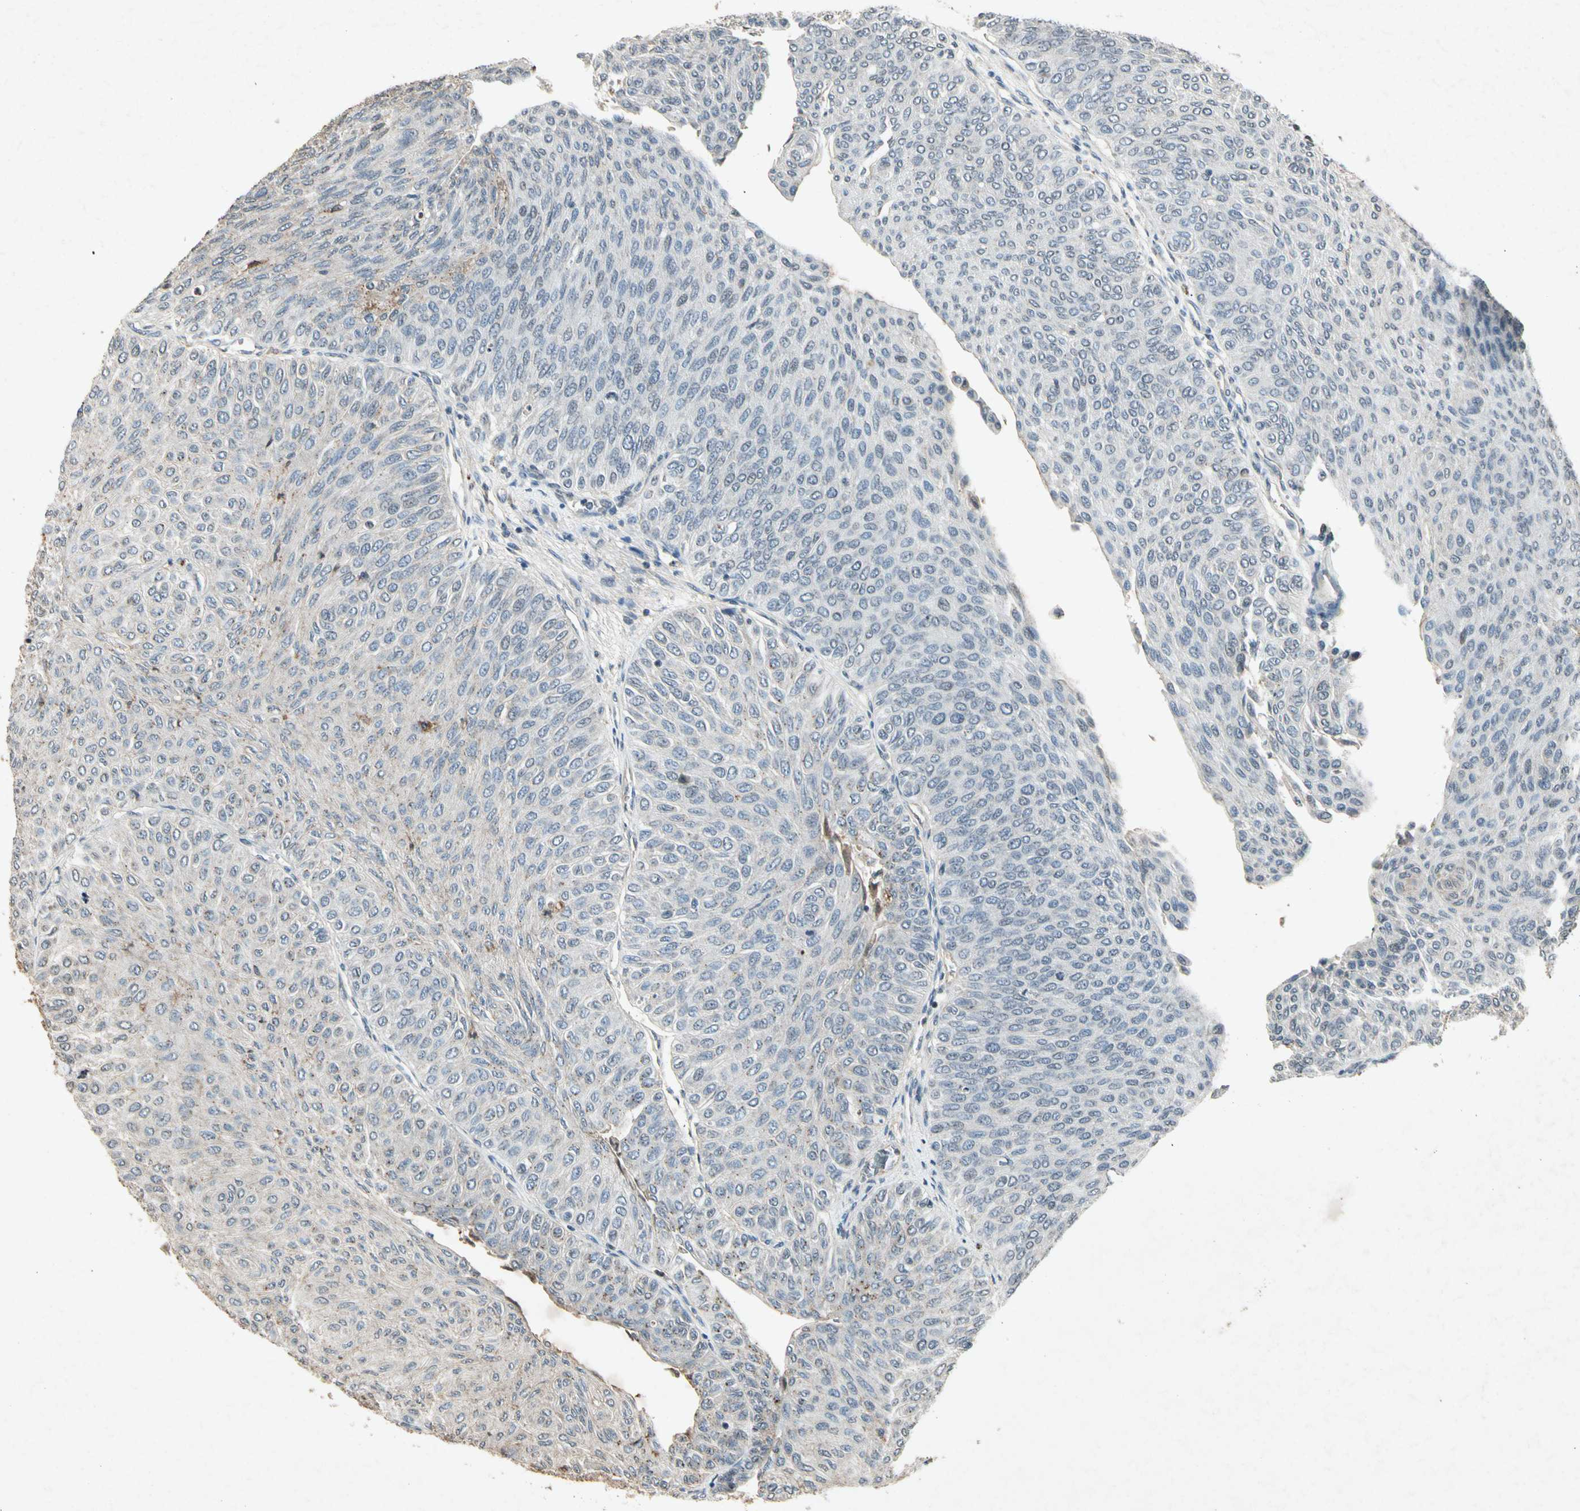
{"staining": {"intensity": "negative", "quantity": "none", "location": "none"}, "tissue": "urothelial cancer", "cell_type": "Tumor cells", "image_type": "cancer", "snomed": [{"axis": "morphology", "description": "Urothelial carcinoma, Low grade"}, {"axis": "topography", "description": "Urinary bladder"}], "caption": "This is a photomicrograph of immunohistochemistry (IHC) staining of urothelial cancer, which shows no staining in tumor cells.", "gene": "CP", "patient": {"sex": "male", "age": 78}}